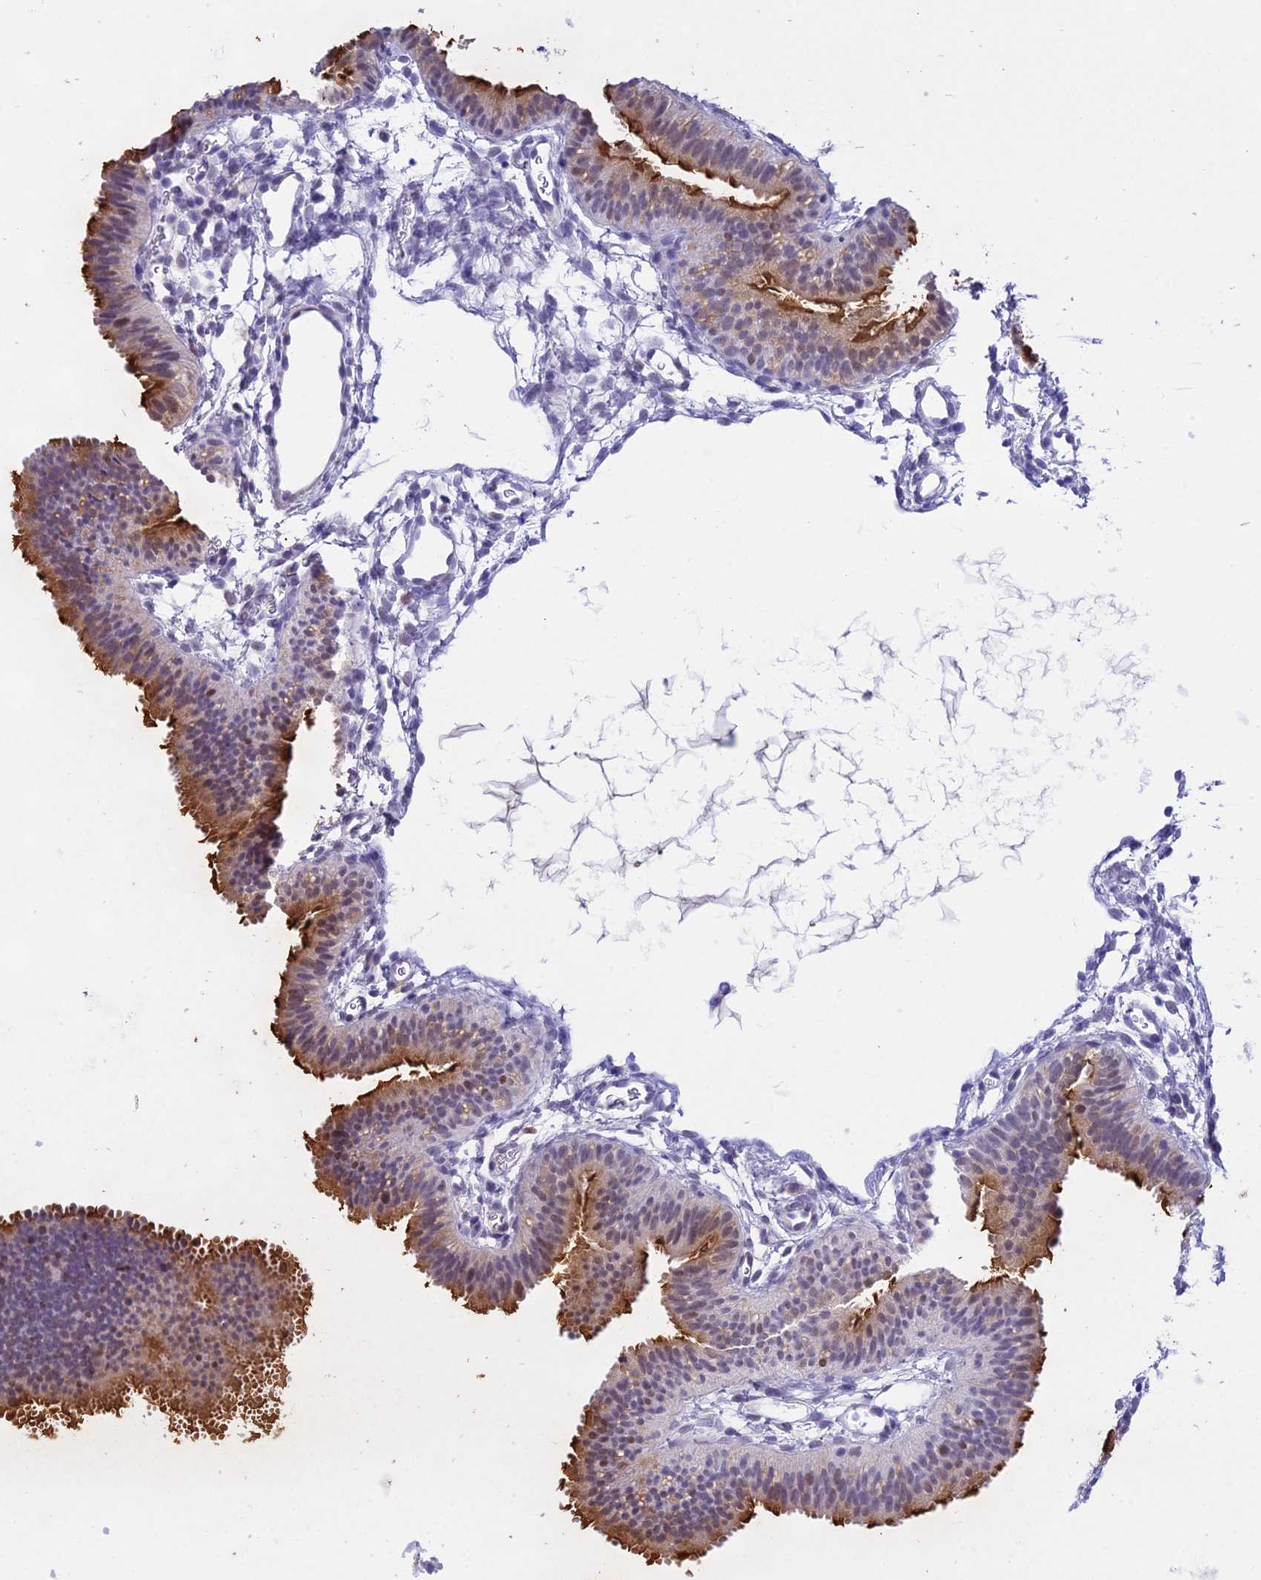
{"staining": {"intensity": "moderate", "quantity": "25%-75%", "location": "cytoplasmic/membranous"}, "tissue": "fallopian tube", "cell_type": "Glandular cells", "image_type": "normal", "snomed": [{"axis": "morphology", "description": "Normal tissue, NOS"}, {"axis": "topography", "description": "Fallopian tube"}], "caption": "Fallopian tube was stained to show a protein in brown. There is medium levels of moderate cytoplasmic/membranous positivity in approximately 25%-75% of glandular cells.", "gene": "DEFB107A", "patient": {"sex": "female", "age": 35}}